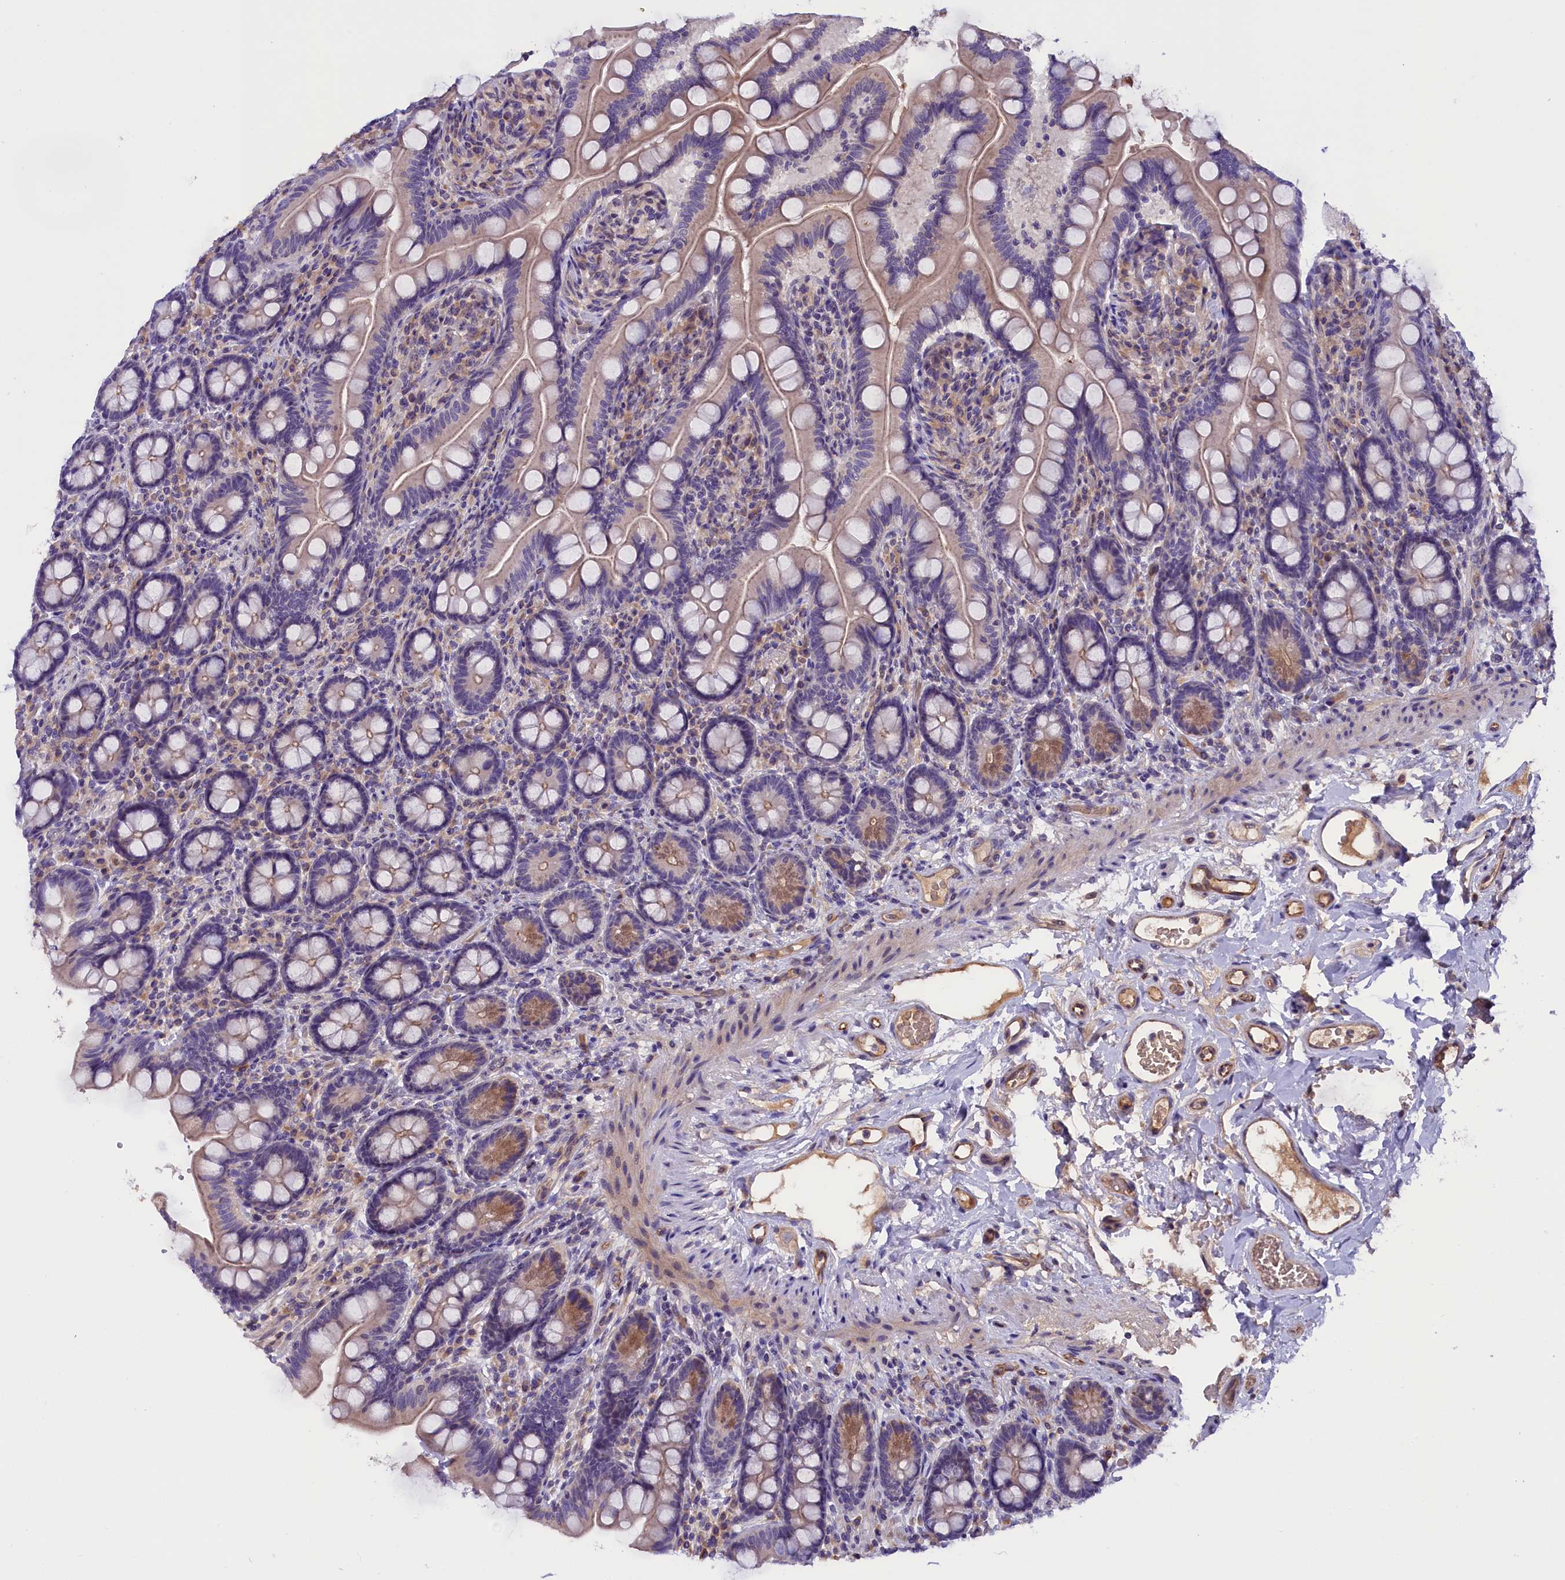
{"staining": {"intensity": "strong", "quantity": "<25%", "location": "cytoplasmic/membranous"}, "tissue": "small intestine", "cell_type": "Glandular cells", "image_type": "normal", "snomed": [{"axis": "morphology", "description": "Normal tissue, NOS"}, {"axis": "topography", "description": "Small intestine"}], "caption": "DAB (3,3'-diaminobenzidine) immunohistochemical staining of unremarkable human small intestine demonstrates strong cytoplasmic/membranous protein positivity in about <25% of glandular cells.", "gene": "CCDC32", "patient": {"sex": "female", "age": 64}}